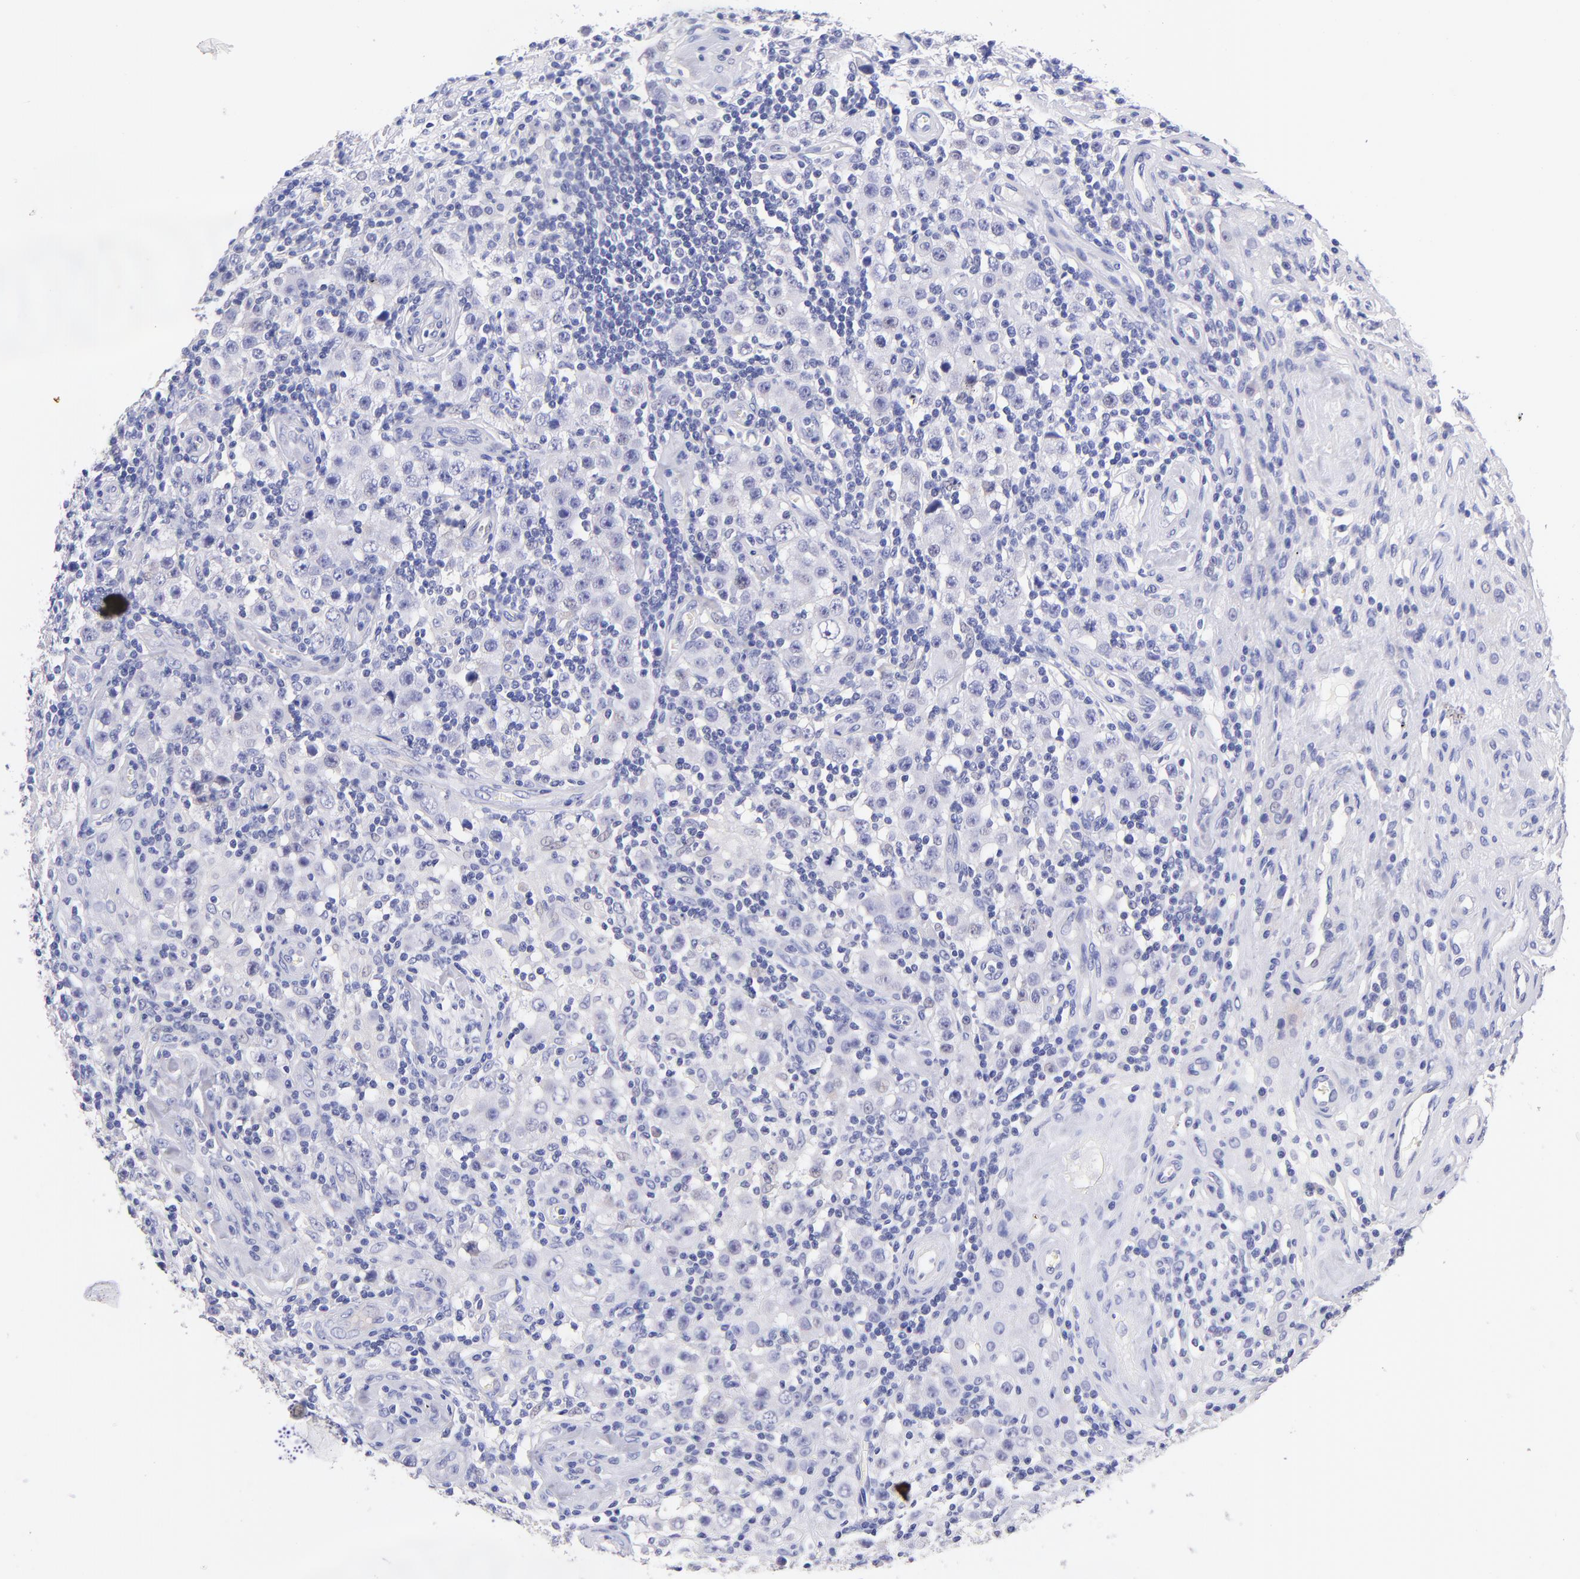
{"staining": {"intensity": "negative", "quantity": "none", "location": "none"}, "tissue": "testis cancer", "cell_type": "Tumor cells", "image_type": "cancer", "snomed": [{"axis": "morphology", "description": "Seminoma, NOS"}, {"axis": "topography", "description": "Testis"}], "caption": "Tumor cells show no significant protein positivity in testis cancer (seminoma).", "gene": "RAB3B", "patient": {"sex": "male", "age": 32}}